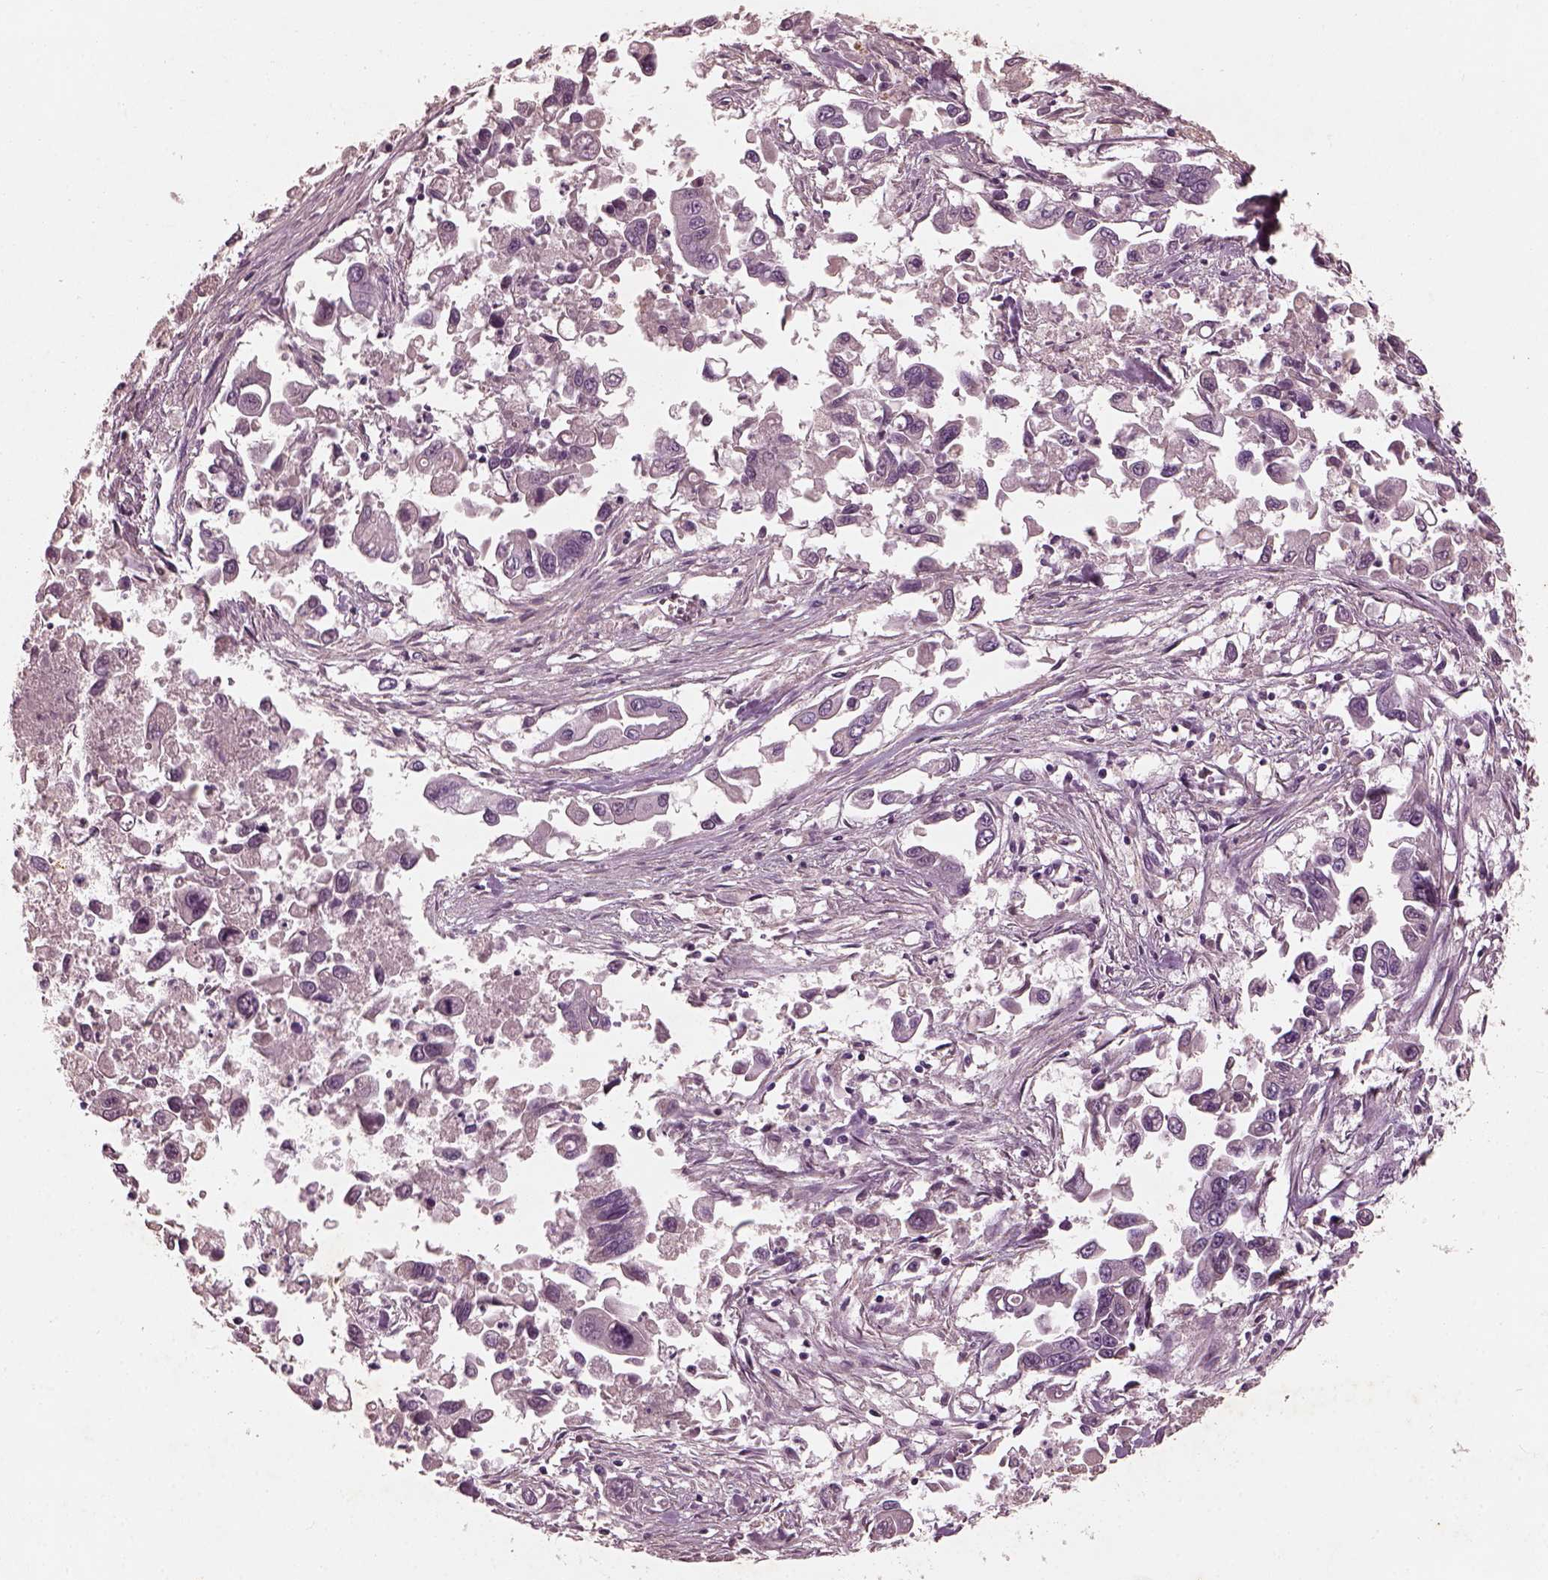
{"staining": {"intensity": "negative", "quantity": "none", "location": "none"}, "tissue": "pancreatic cancer", "cell_type": "Tumor cells", "image_type": "cancer", "snomed": [{"axis": "morphology", "description": "Adenocarcinoma, NOS"}, {"axis": "topography", "description": "Pancreas"}], "caption": "Micrograph shows no significant protein staining in tumor cells of pancreatic adenocarcinoma.", "gene": "FRRS1L", "patient": {"sex": "female", "age": 83}}